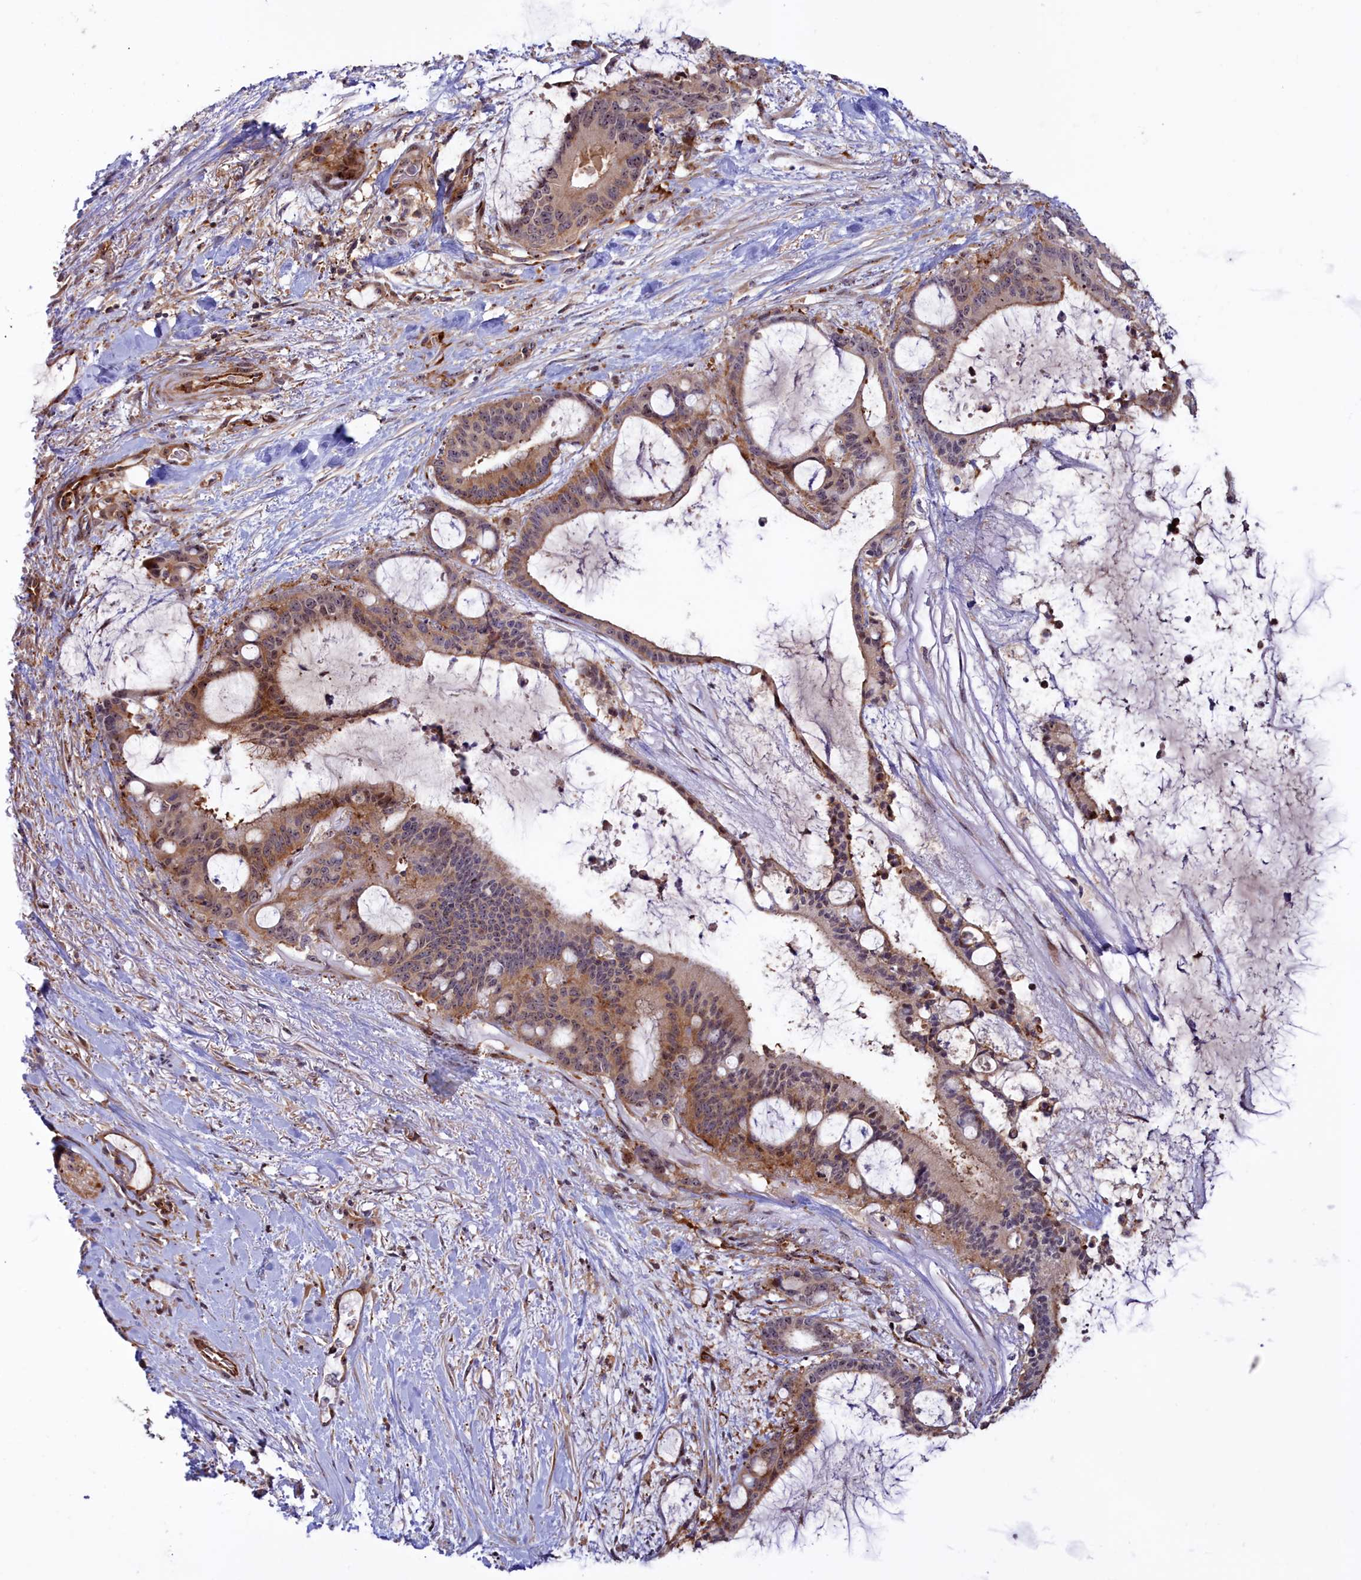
{"staining": {"intensity": "weak", "quantity": "25%-75%", "location": "cytoplasmic/membranous,nuclear"}, "tissue": "liver cancer", "cell_type": "Tumor cells", "image_type": "cancer", "snomed": [{"axis": "morphology", "description": "Normal tissue, NOS"}, {"axis": "morphology", "description": "Cholangiocarcinoma"}, {"axis": "topography", "description": "Liver"}, {"axis": "topography", "description": "Peripheral nerve tissue"}], "caption": "High-power microscopy captured an immunohistochemistry histopathology image of liver cholangiocarcinoma, revealing weak cytoplasmic/membranous and nuclear staining in approximately 25%-75% of tumor cells.", "gene": "NEURL4", "patient": {"sex": "female", "age": 73}}